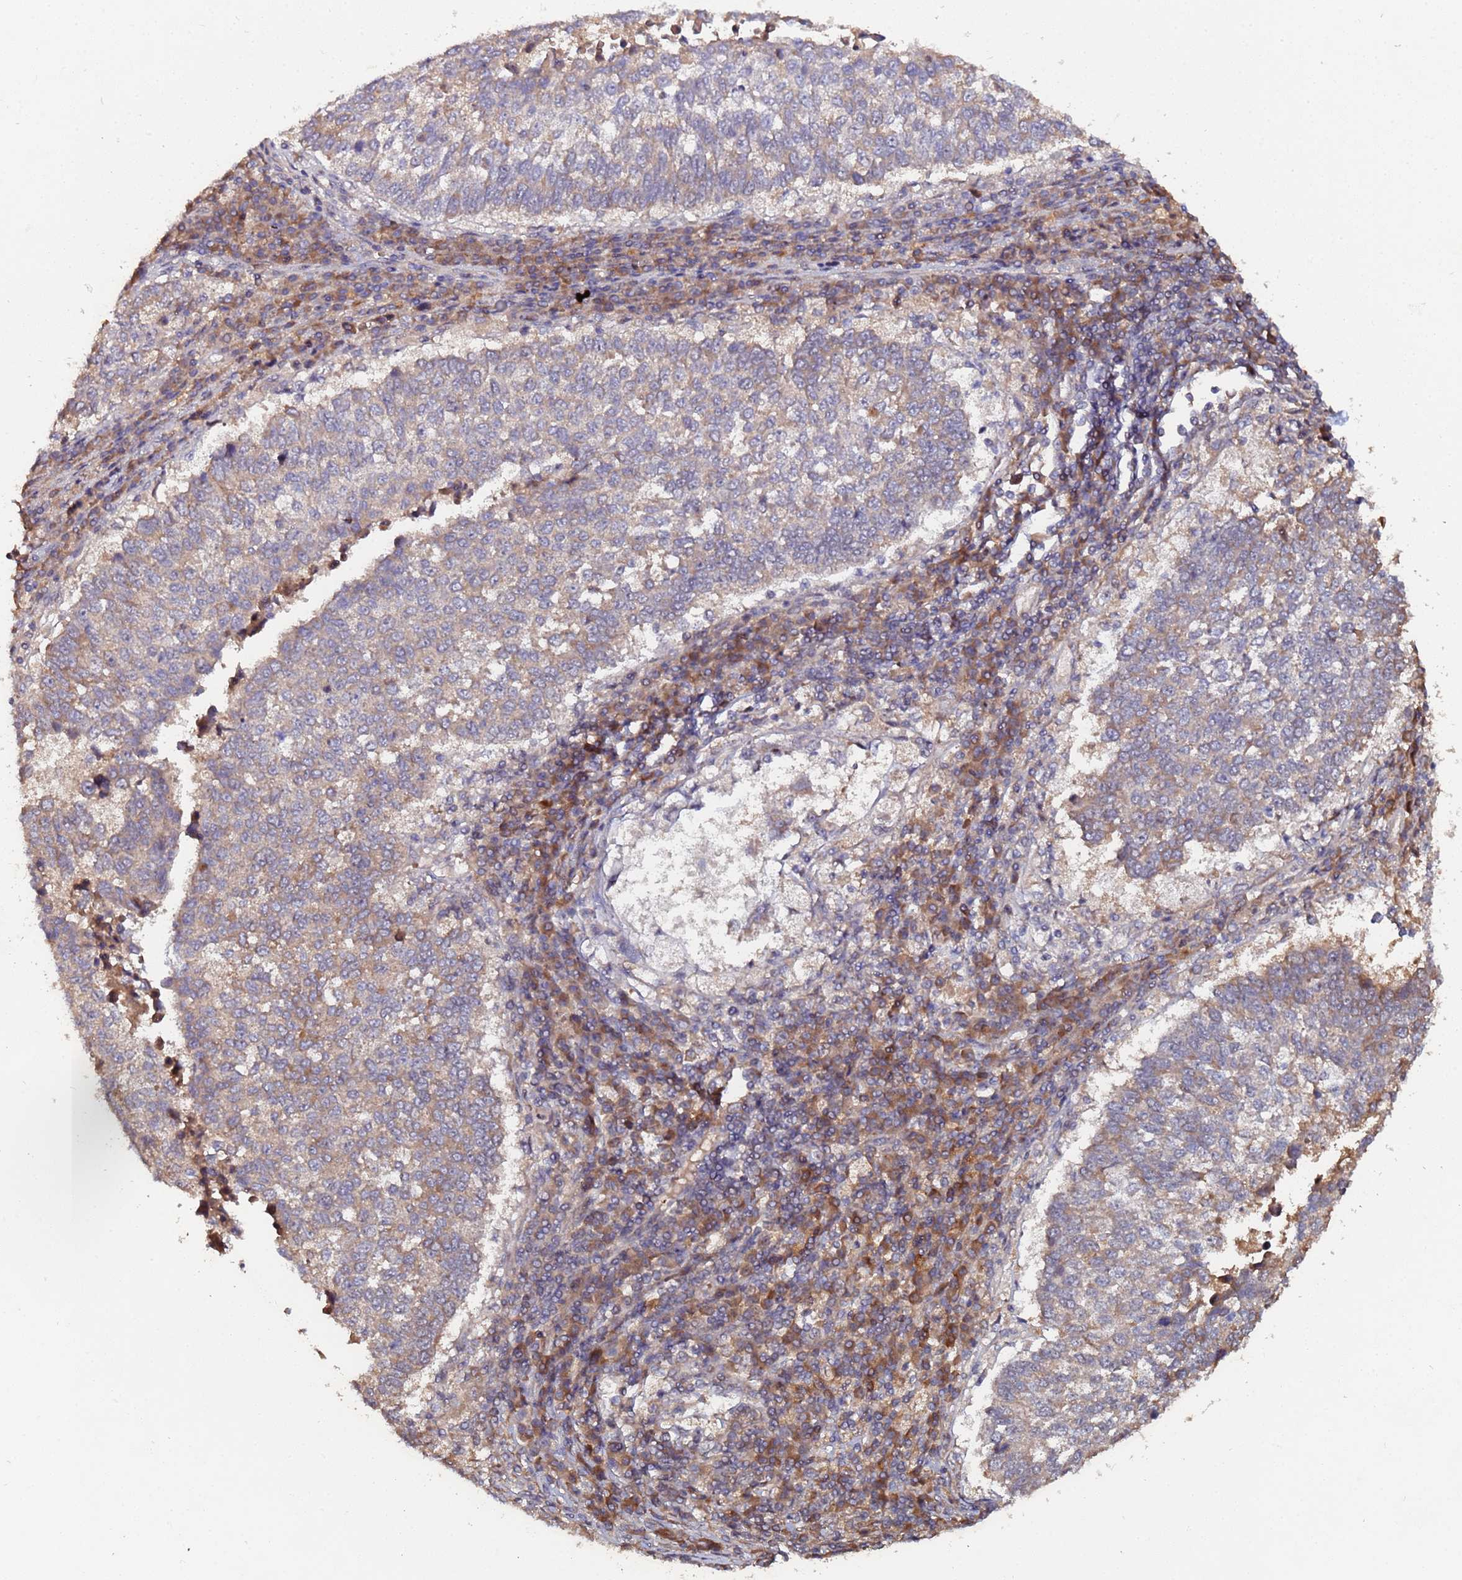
{"staining": {"intensity": "moderate", "quantity": "25%-75%", "location": "cytoplasmic/membranous"}, "tissue": "lung cancer", "cell_type": "Tumor cells", "image_type": "cancer", "snomed": [{"axis": "morphology", "description": "Squamous cell carcinoma, NOS"}, {"axis": "topography", "description": "Lung"}], "caption": "Lung cancer stained with immunohistochemistry (IHC) demonstrates moderate cytoplasmic/membranous staining in approximately 25%-75% of tumor cells.", "gene": "OSER1", "patient": {"sex": "male", "age": 73}}